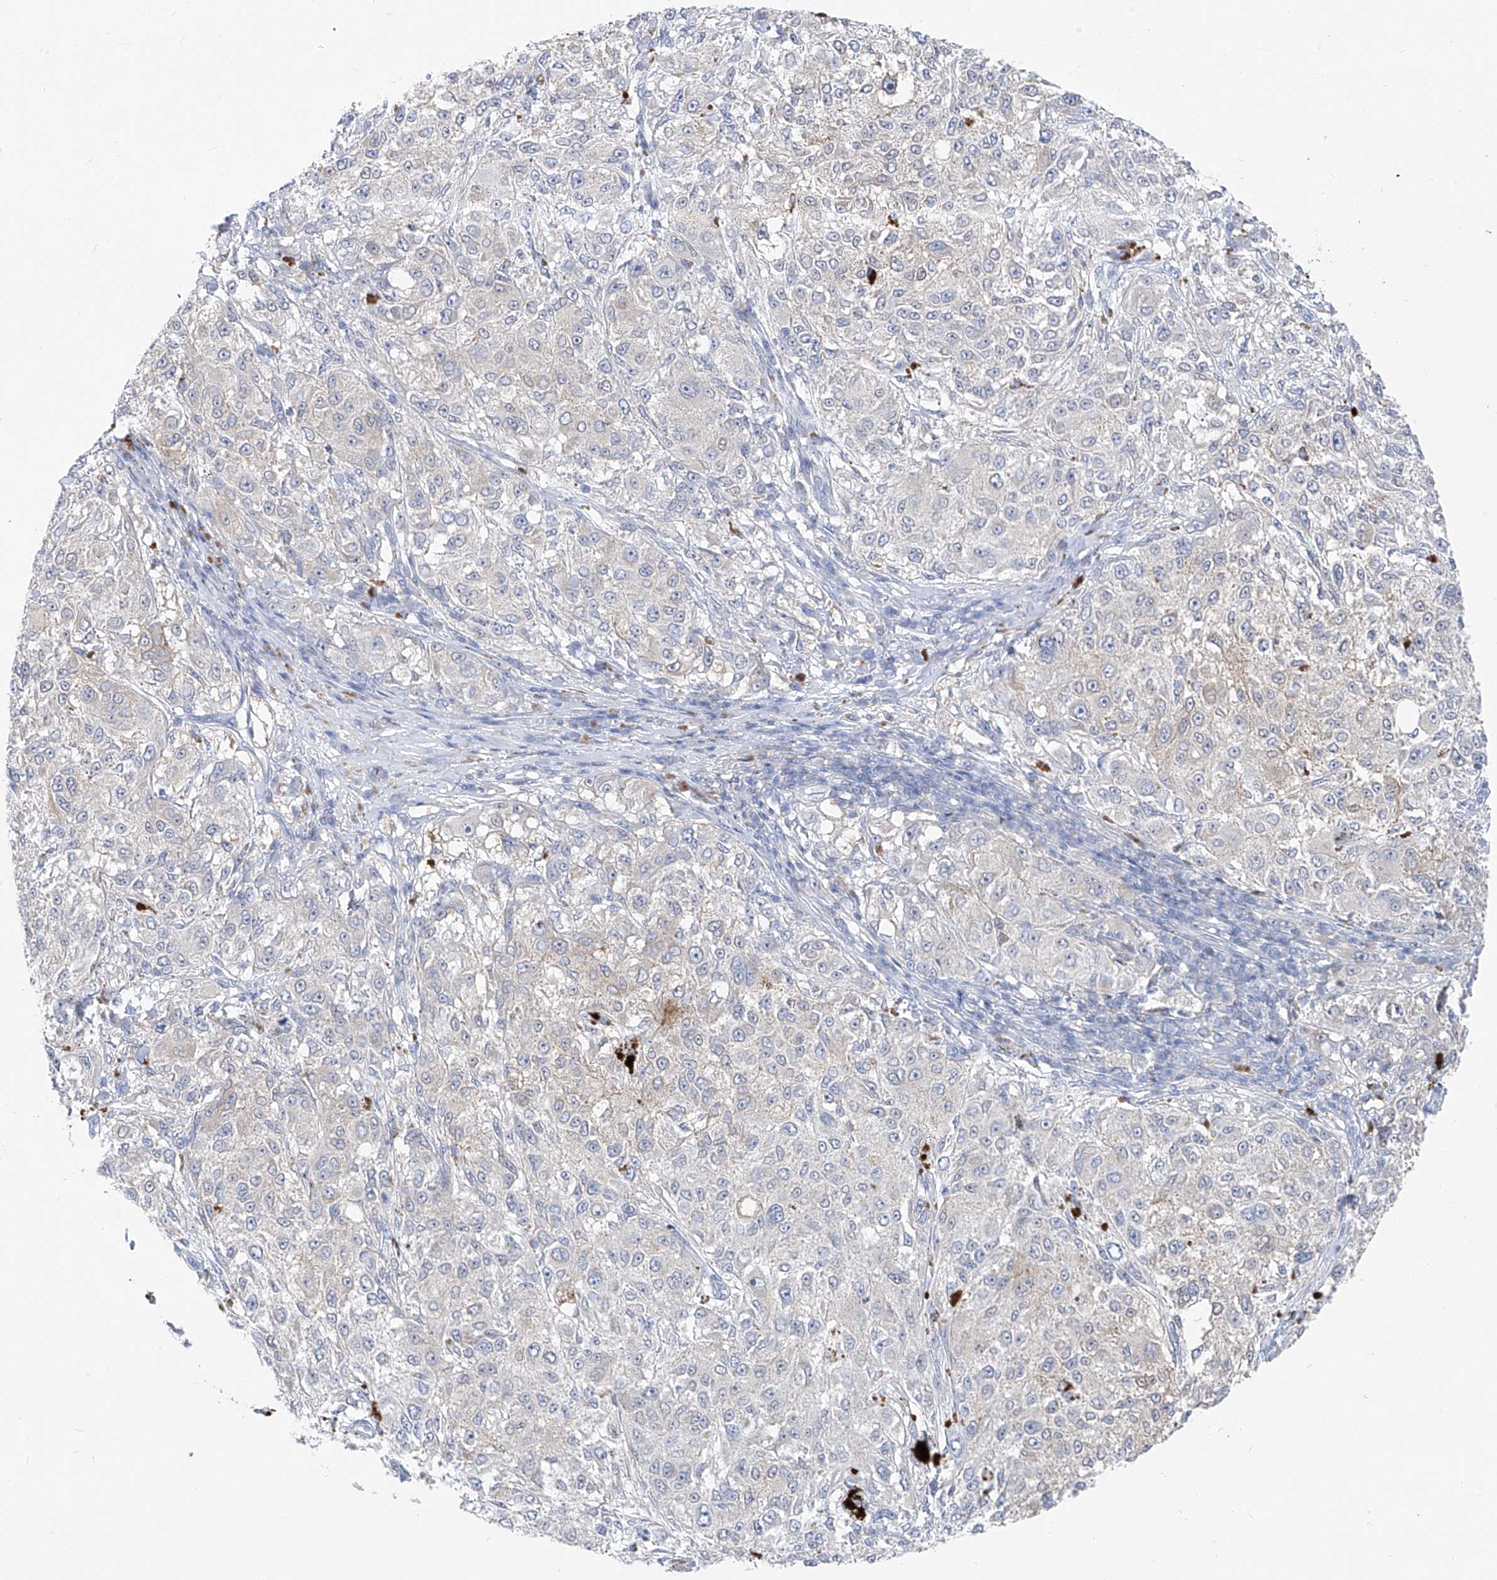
{"staining": {"intensity": "negative", "quantity": "none", "location": "none"}, "tissue": "melanoma", "cell_type": "Tumor cells", "image_type": "cancer", "snomed": [{"axis": "morphology", "description": "Necrosis, NOS"}, {"axis": "morphology", "description": "Malignant melanoma, NOS"}, {"axis": "topography", "description": "Skin"}], "caption": "Immunohistochemistry photomicrograph of neoplastic tissue: malignant melanoma stained with DAB (3,3'-diaminobenzidine) exhibits no significant protein staining in tumor cells.", "gene": "UFL1", "patient": {"sex": "female", "age": 87}}